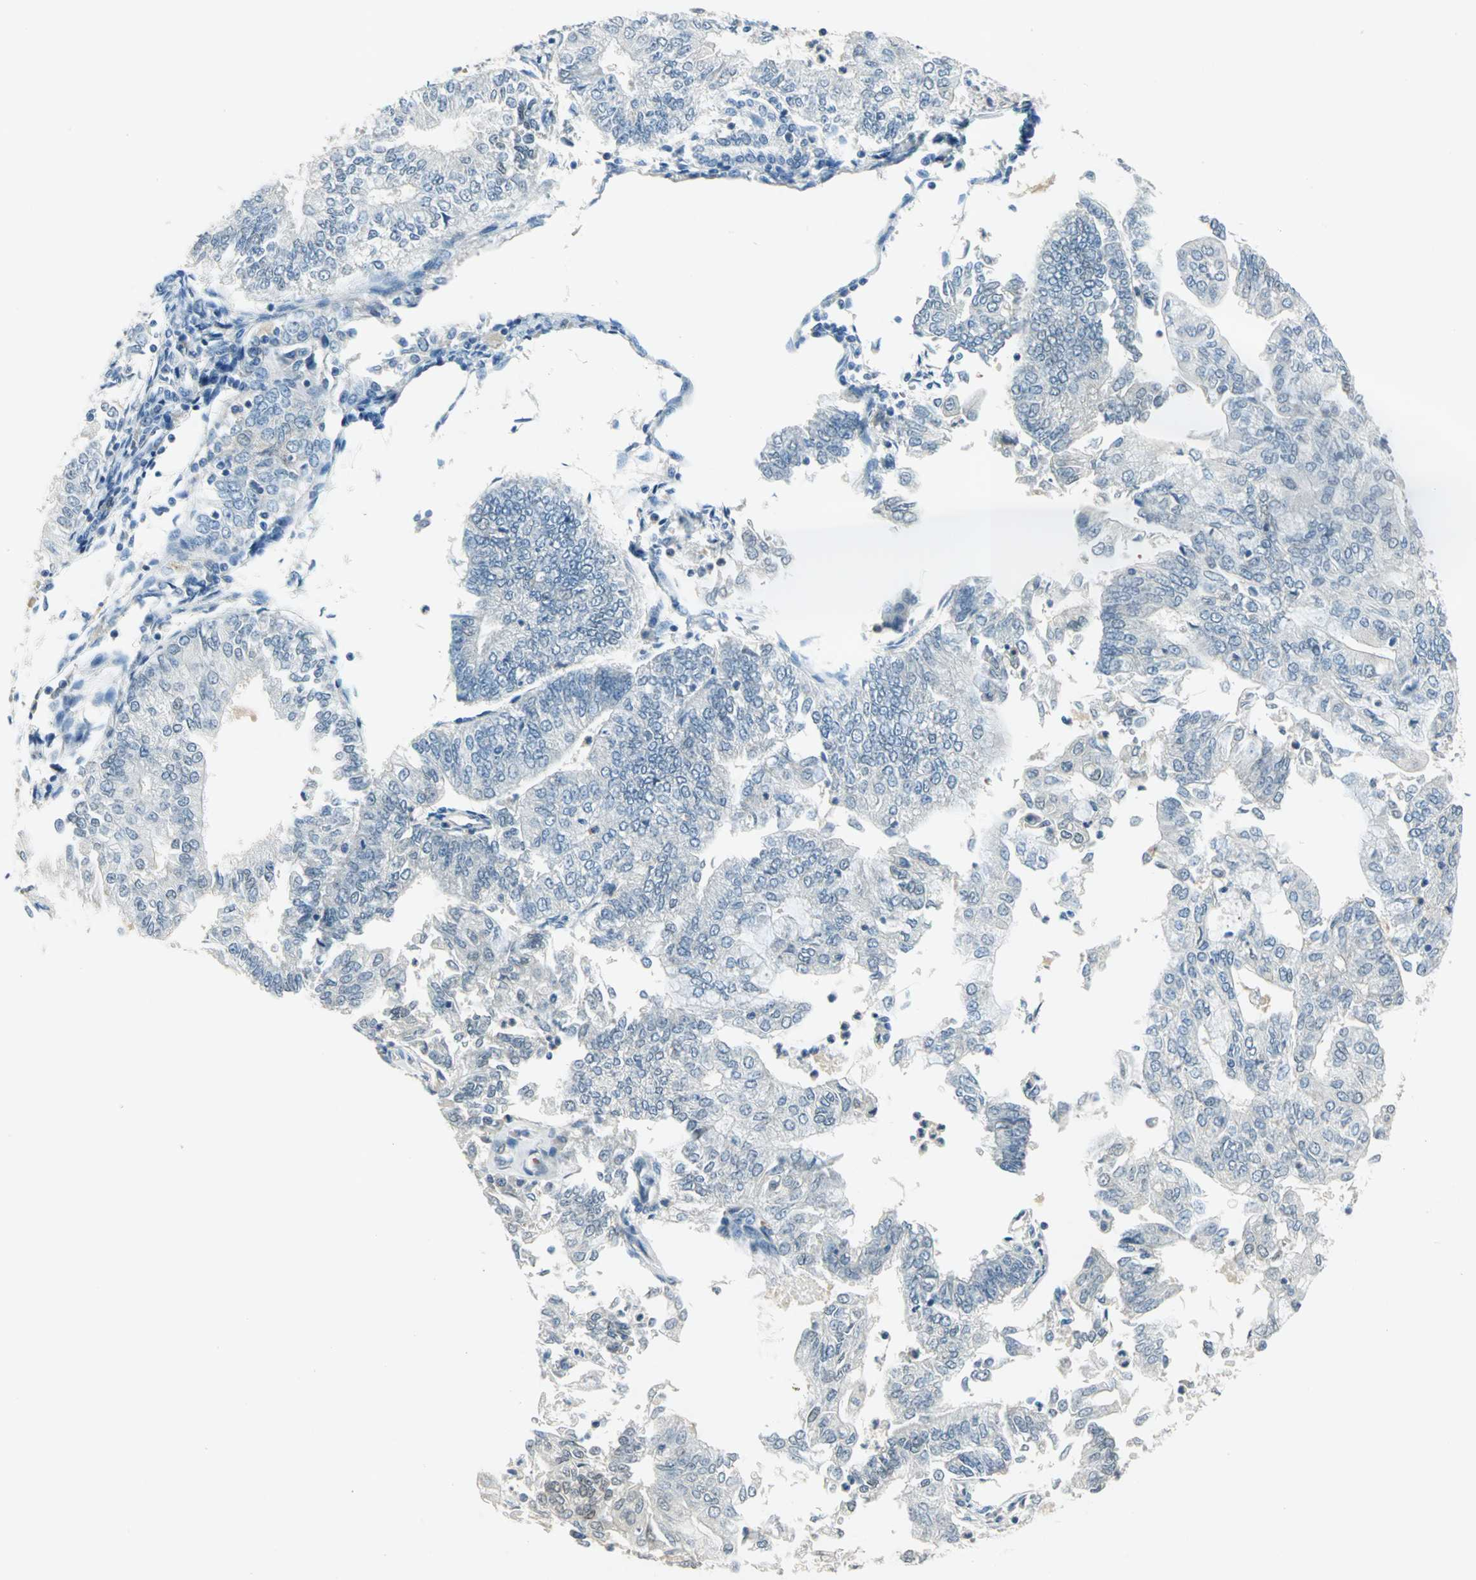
{"staining": {"intensity": "negative", "quantity": "none", "location": "none"}, "tissue": "endometrial cancer", "cell_type": "Tumor cells", "image_type": "cancer", "snomed": [{"axis": "morphology", "description": "Adenocarcinoma, NOS"}, {"axis": "topography", "description": "Endometrium"}], "caption": "There is no significant positivity in tumor cells of endometrial cancer.", "gene": "ZIC1", "patient": {"sex": "female", "age": 59}}